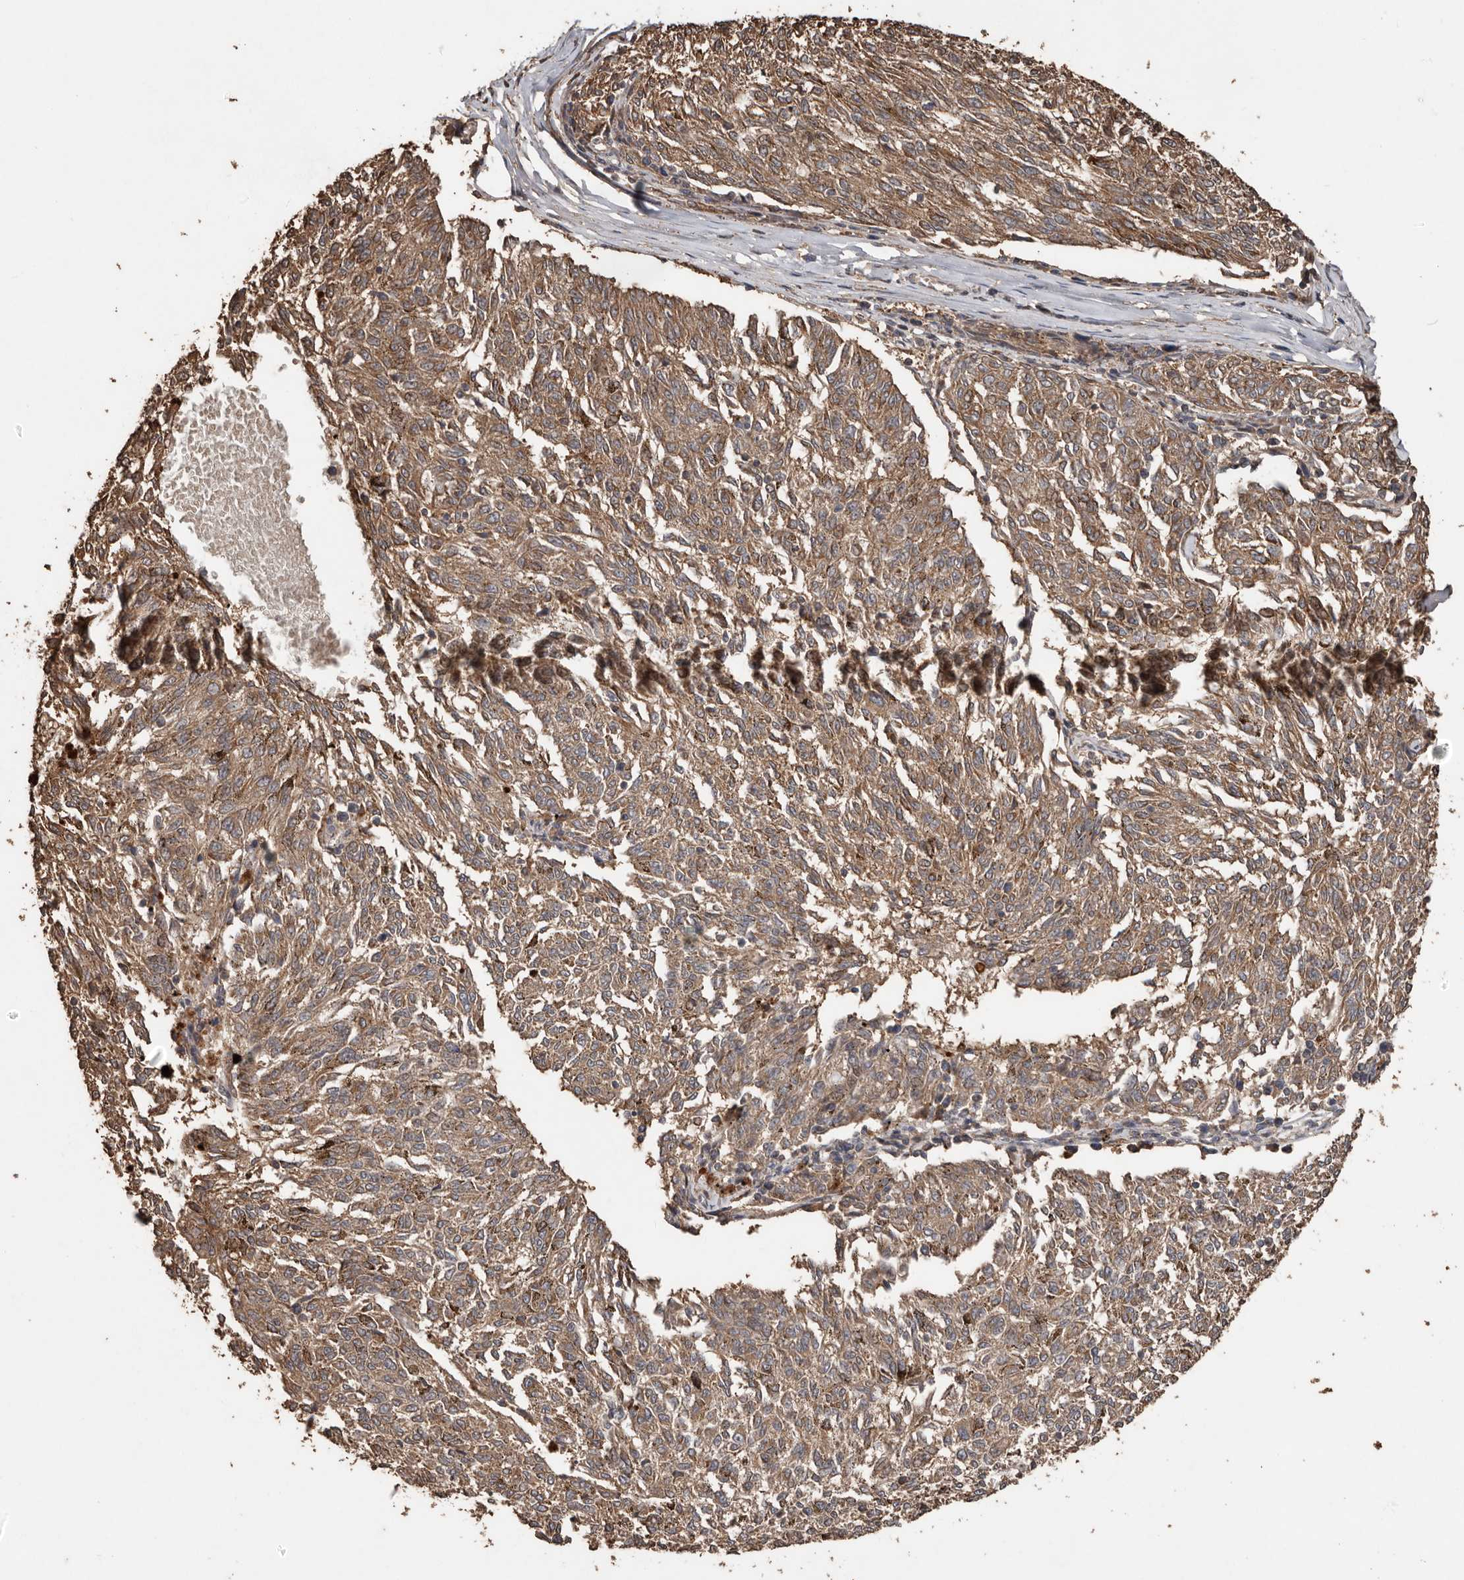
{"staining": {"intensity": "moderate", "quantity": ">75%", "location": "cytoplasmic/membranous"}, "tissue": "melanoma", "cell_type": "Tumor cells", "image_type": "cancer", "snomed": [{"axis": "morphology", "description": "Malignant melanoma, NOS"}, {"axis": "topography", "description": "Skin"}], "caption": "Melanoma tissue reveals moderate cytoplasmic/membranous expression in approximately >75% of tumor cells, visualized by immunohistochemistry.", "gene": "RANBP17", "patient": {"sex": "female", "age": 72}}